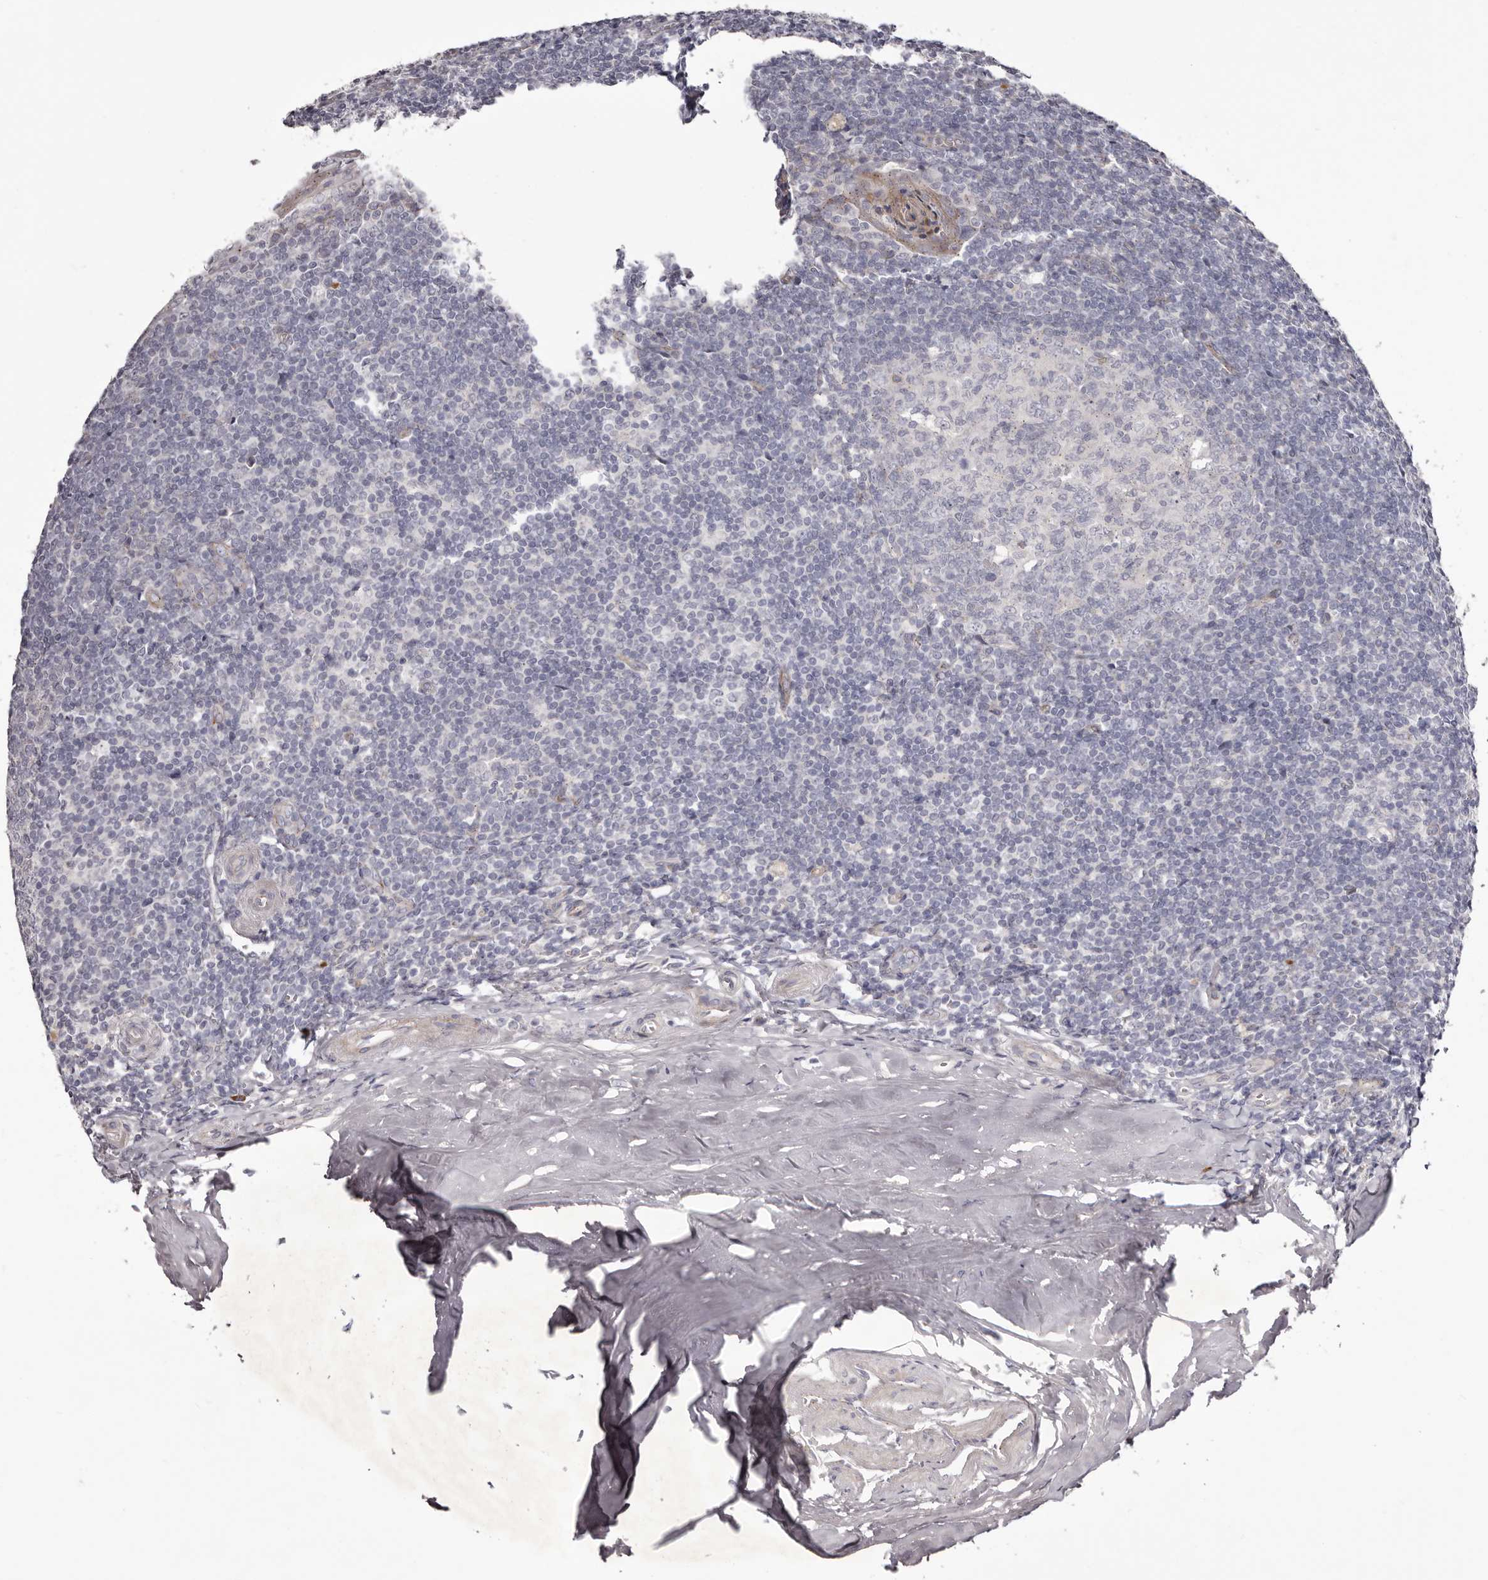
{"staining": {"intensity": "negative", "quantity": "none", "location": "none"}, "tissue": "tonsil", "cell_type": "Germinal center cells", "image_type": "normal", "snomed": [{"axis": "morphology", "description": "Normal tissue, NOS"}, {"axis": "topography", "description": "Tonsil"}], "caption": "This micrograph is of unremarkable tonsil stained with immunohistochemistry (IHC) to label a protein in brown with the nuclei are counter-stained blue. There is no expression in germinal center cells. (DAB (3,3'-diaminobenzidine) immunohistochemistry (IHC) visualized using brightfield microscopy, high magnification).", "gene": "PEG10", "patient": {"sex": "male", "age": 37}}